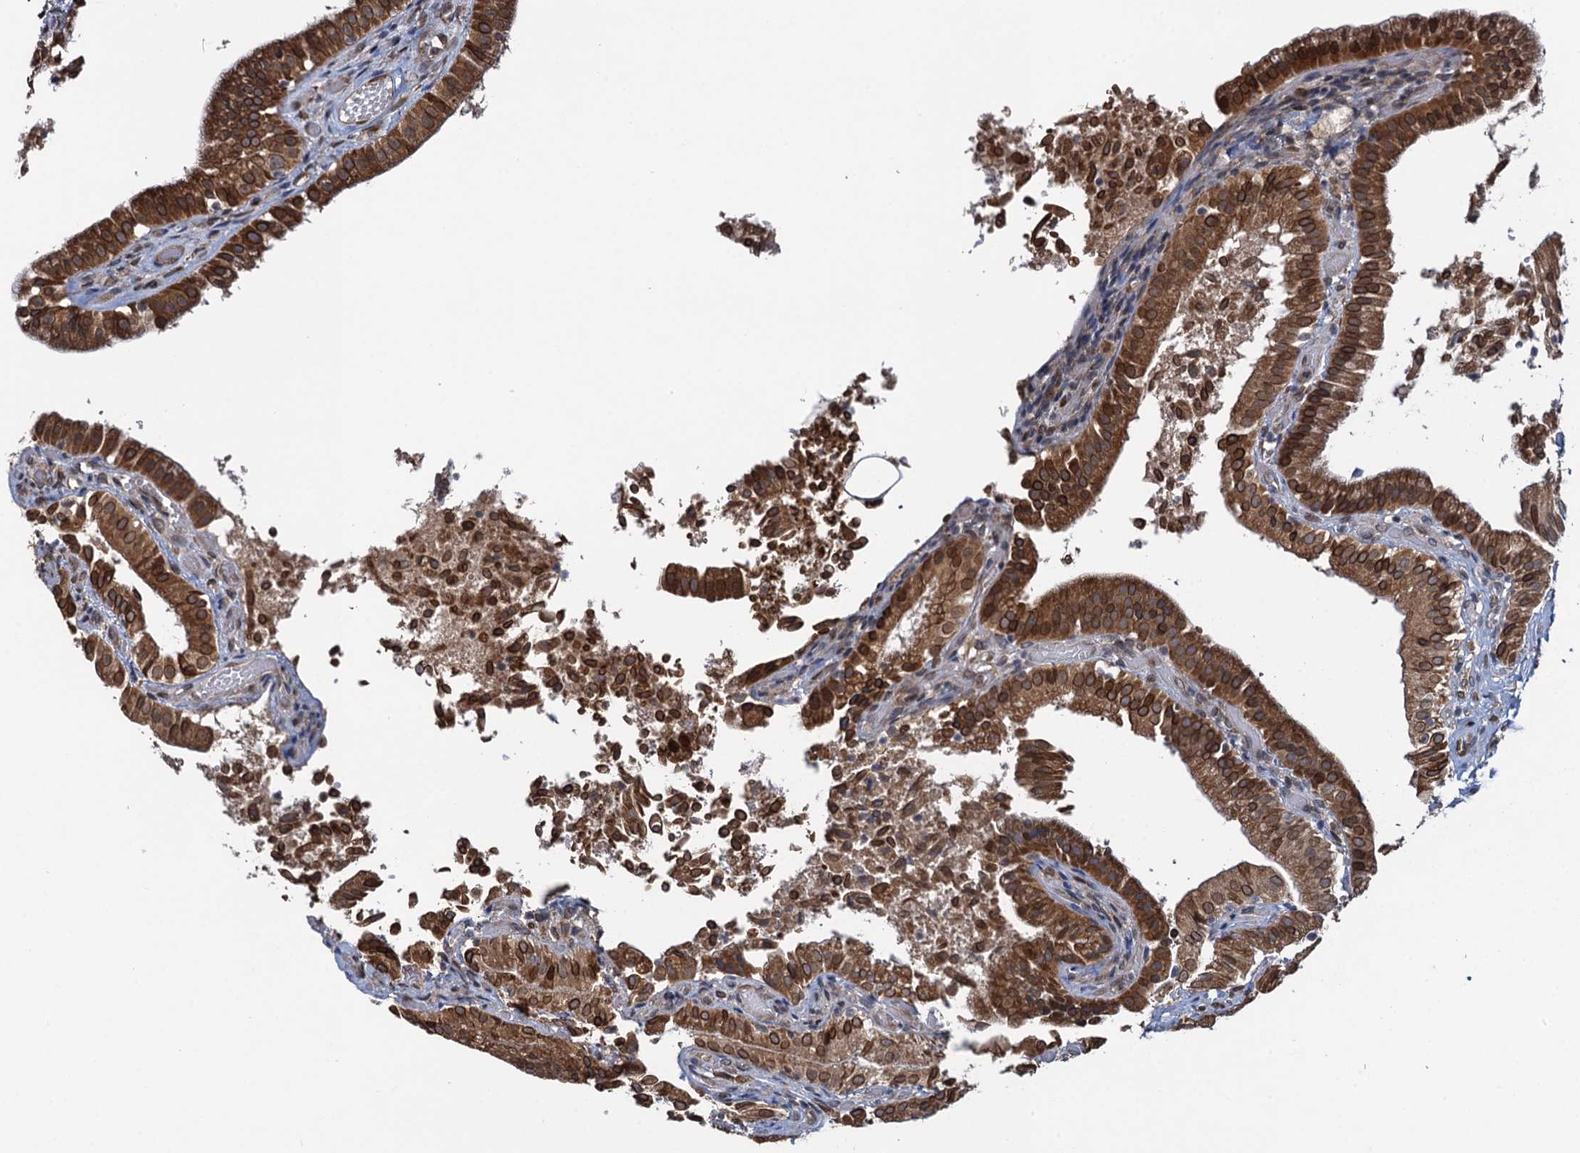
{"staining": {"intensity": "strong", "quantity": ">75%", "location": "cytoplasmic/membranous,nuclear"}, "tissue": "gallbladder", "cell_type": "Glandular cells", "image_type": "normal", "snomed": [{"axis": "morphology", "description": "Normal tissue, NOS"}, {"axis": "topography", "description": "Gallbladder"}], "caption": "High-power microscopy captured an immunohistochemistry (IHC) photomicrograph of benign gallbladder, revealing strong cytoplasmic/membranous,nuclear positivity in approximately >75% of glandular cells.", "gene": "EVX2", "patient": {"sex": "female", "age": 47}}